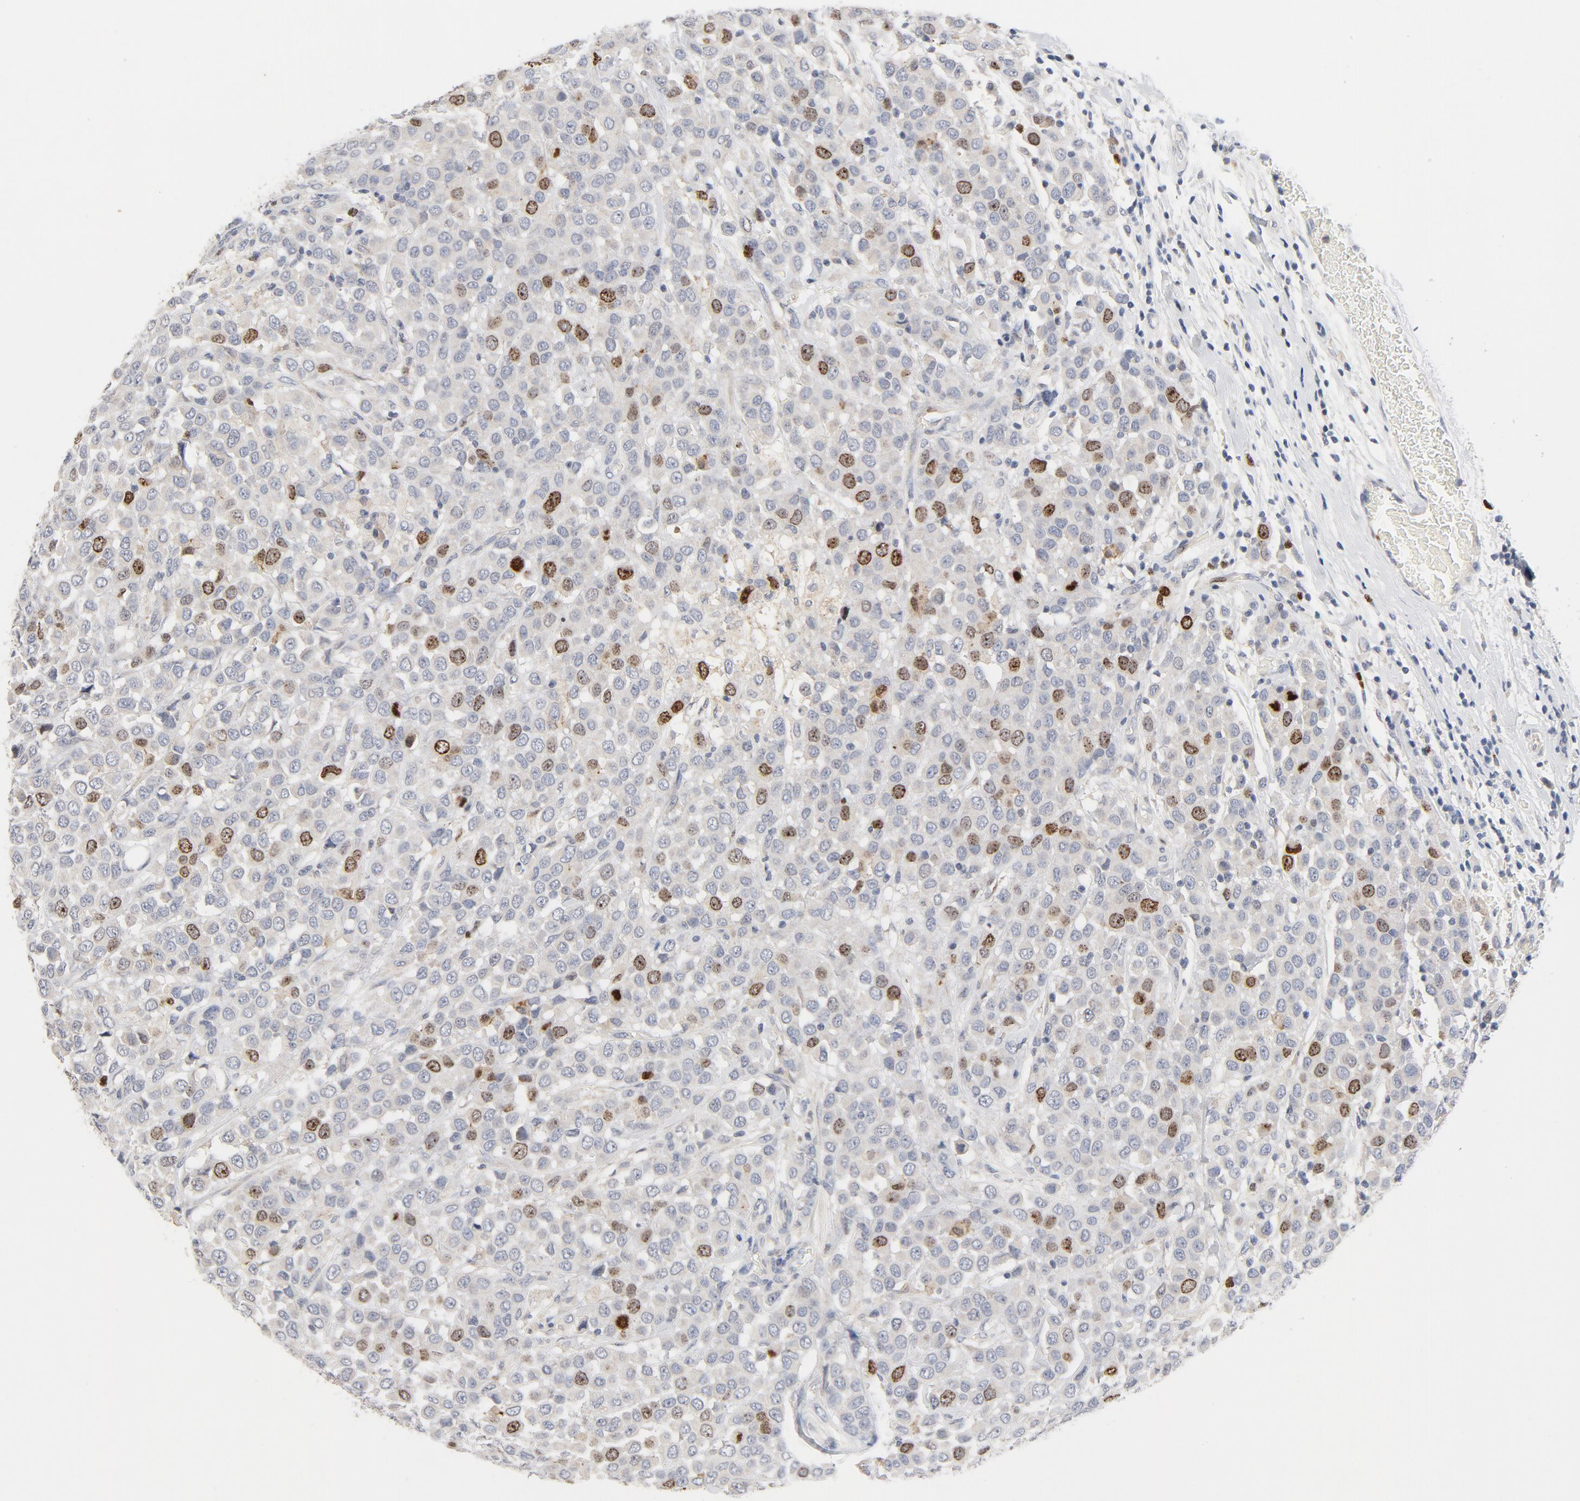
{"staining": {"intensity": "moderate", "quantity": "<25%", "location": "nuclear"}, "tissue": "breast cancer", "cell_type": "Tumor cells", "image_type": "cancer", "snomed": [{"axis": "morphology", "description": "Duct carcinoma"}, {"axis": "topography", "description": "Breast"}], "caption": "The micrograph displays staining of breast cancer, revealing moderate nuclear protein staining (brown color) within tumor cells. Nuclei are stained in blue.", "gene": "BIRC5", "patient": {"sex": "female", "age": 61}}